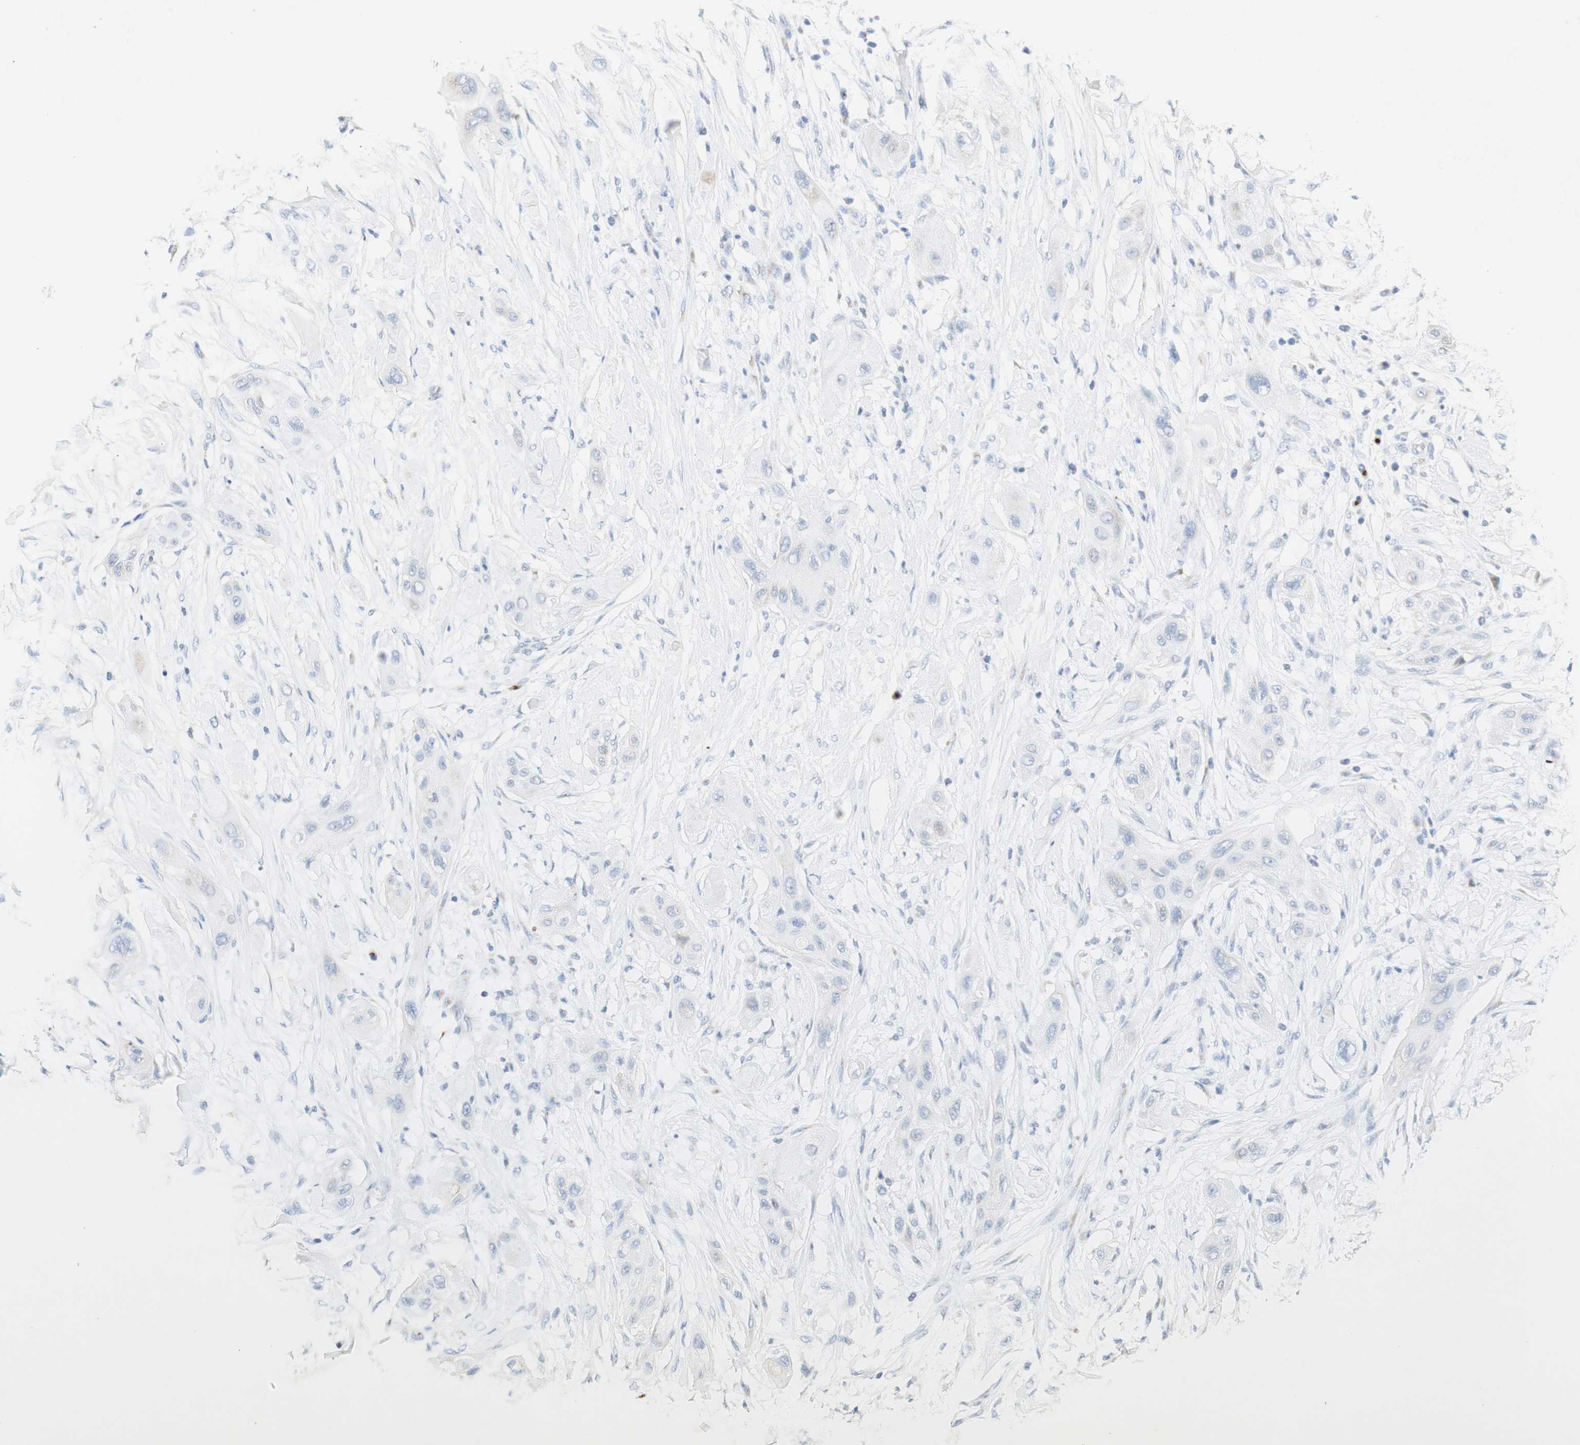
{"staining": {"intensity": "negative", "quantity": "none", "location": "none"}, "tissue": "lung cancer", "cell_type": "Tumor cells", "image_type": "cancer", "snomed": [{"axis": "morphology", "description": "Squamous cell carcinoma, NOS"}, {"axis": "topography", "description": "Lung"}], "caption": "DAB (3,3'-diaminobenzidine) immunohistochemical staining of human lung cancer (squamous cell carcinoma) exhibits no significant staining in tumor cells. (DAB IHC, high magnification).", "gene": "MANEA", "patient": {"sex": "female", "age": 47}}